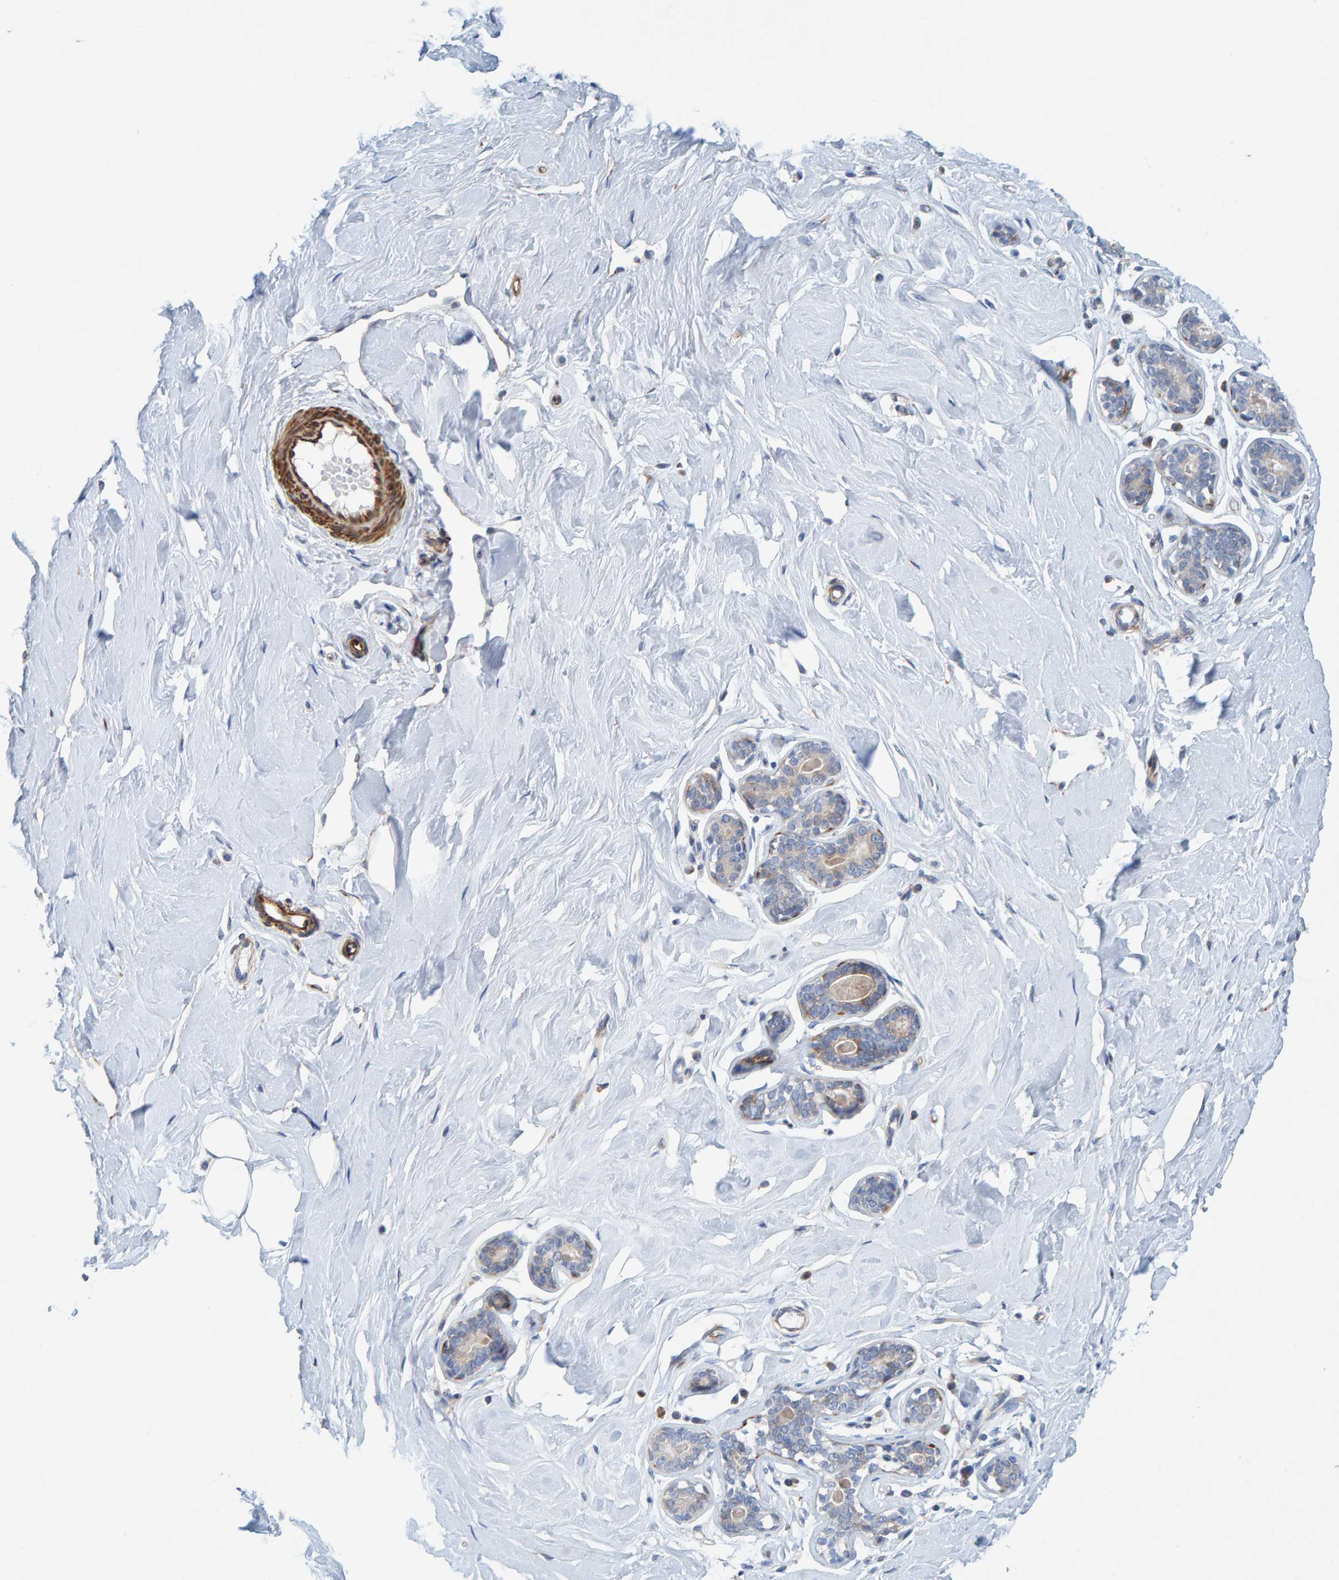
{"staining": {"intensity": "negative", "quantity": "none", "location": "none"}, "tissue": "breast", "cell_type": "Adipocytes", "image_type": "normal", "snomed": [{"axis": "morphology", "description": "Normal tissue, NOS"}, {"axis": "topography", "description": "Breast"}], "caption": "Adipocytes show no significant staining in unremarkable breast. (DAB IHC visualized using brightfield microscopy, high magnification).", "gene": "MMP16", "patient": {"sex": "female", "age": 23}}